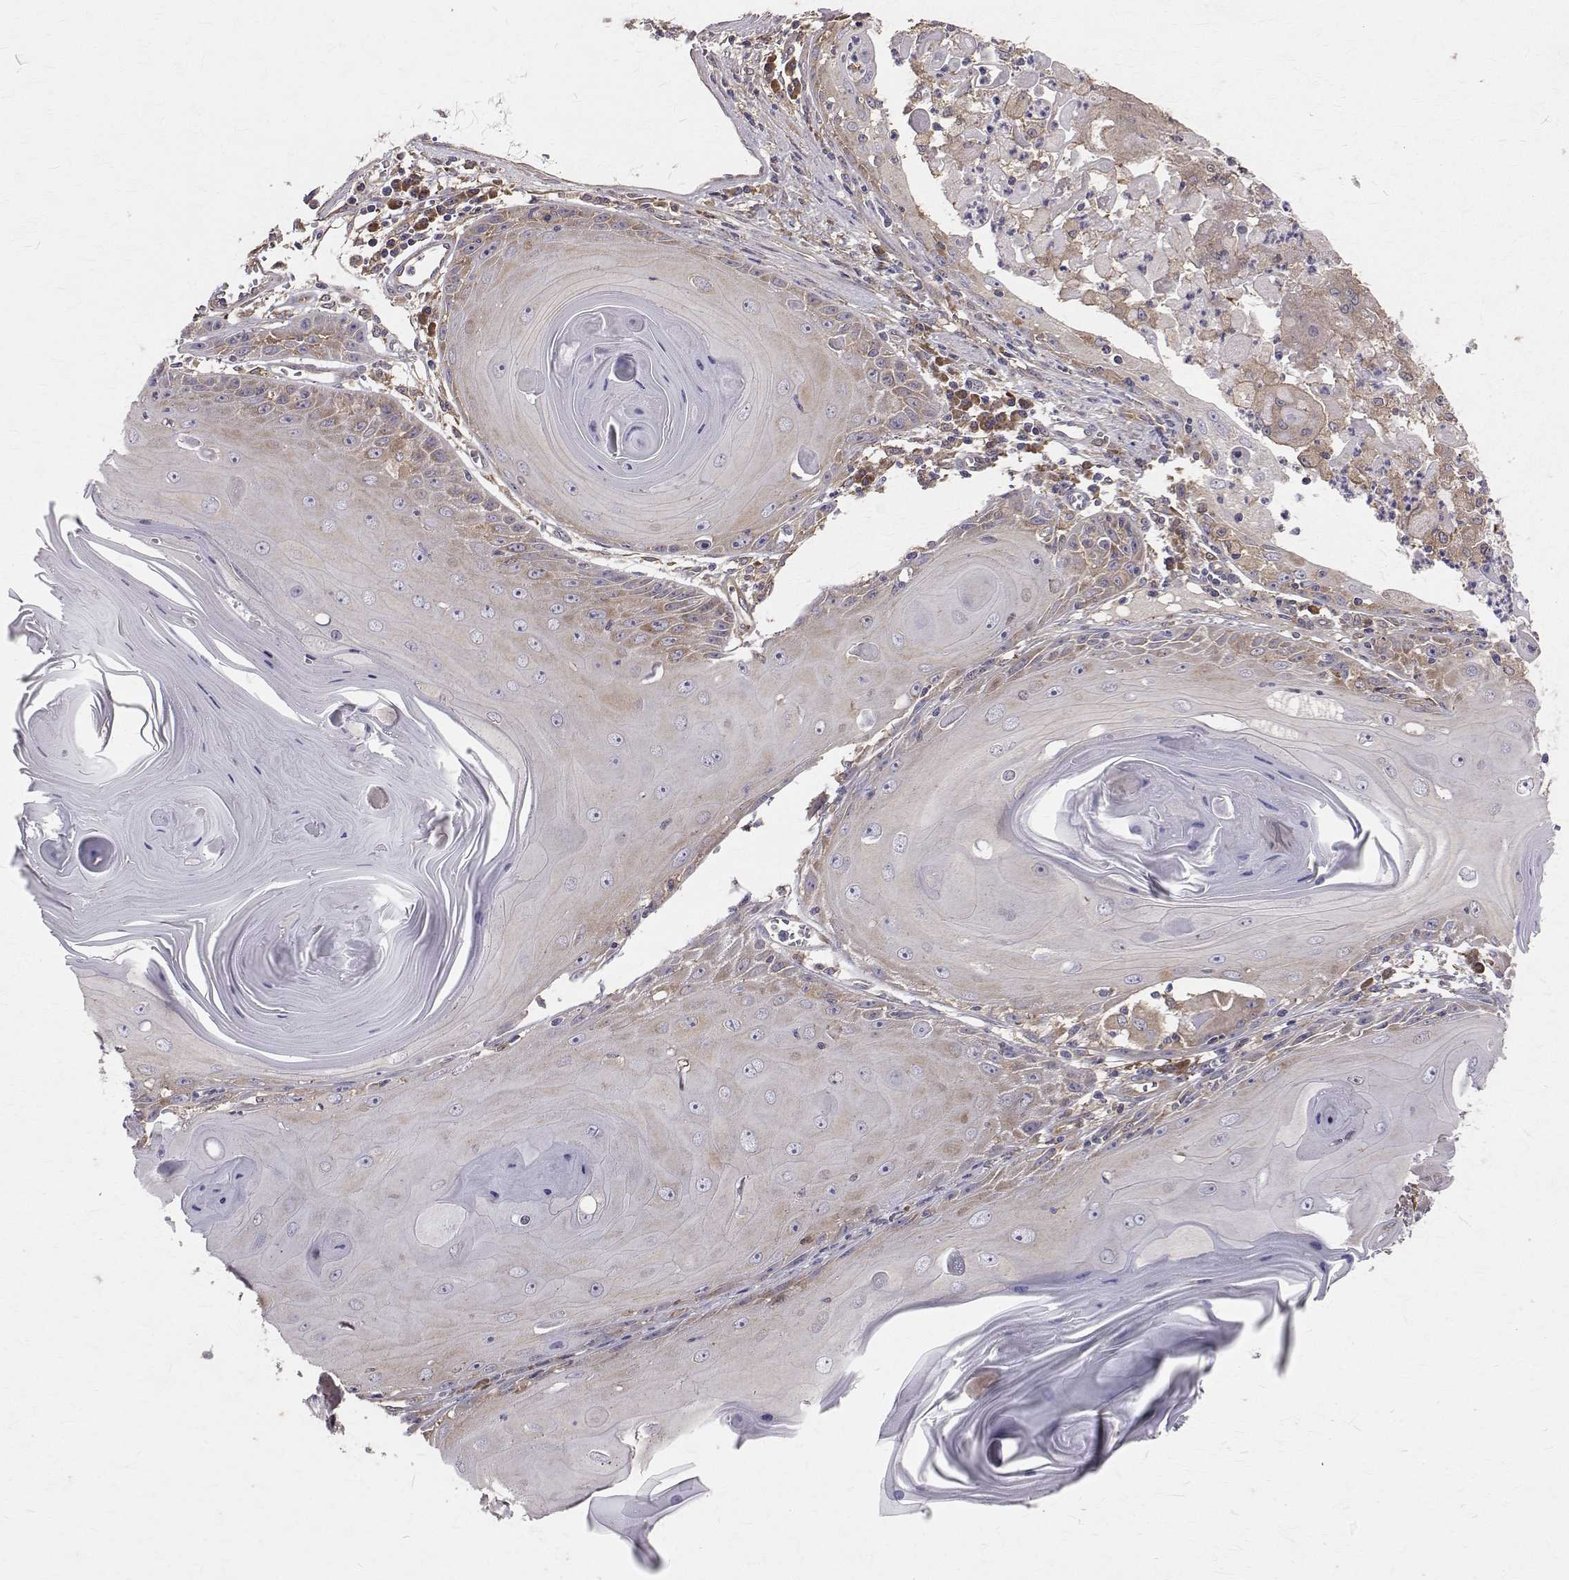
{"staining": {"intensity": "weak", "quantity": "<25%", "location": "cytoplasmic/membranous"}, "tissue": "skin cancer", "cell_type": "Tumor cells", "image_type": "cancer", "snomed": [{"axis": "morphology", "description": "Squamous cell carcinoma, NOS"}, {"axis": "topography", "description": "Skin"}, {"axis": "topography", "description": "Vulva"}], "caption": "DAB immunohistochemical staining of human skin cancer (squamous cell carcinoma) reveals no significant staining in tumor cells. Brightfield microscopy of immunohistochemistry stained with DAB (3,3'-diaminobenzidine) (brown) and hematoxylin (blue), captured at high magnification.", "gene": "FARSB", "patient": {"sex": "female", "age": 85}}